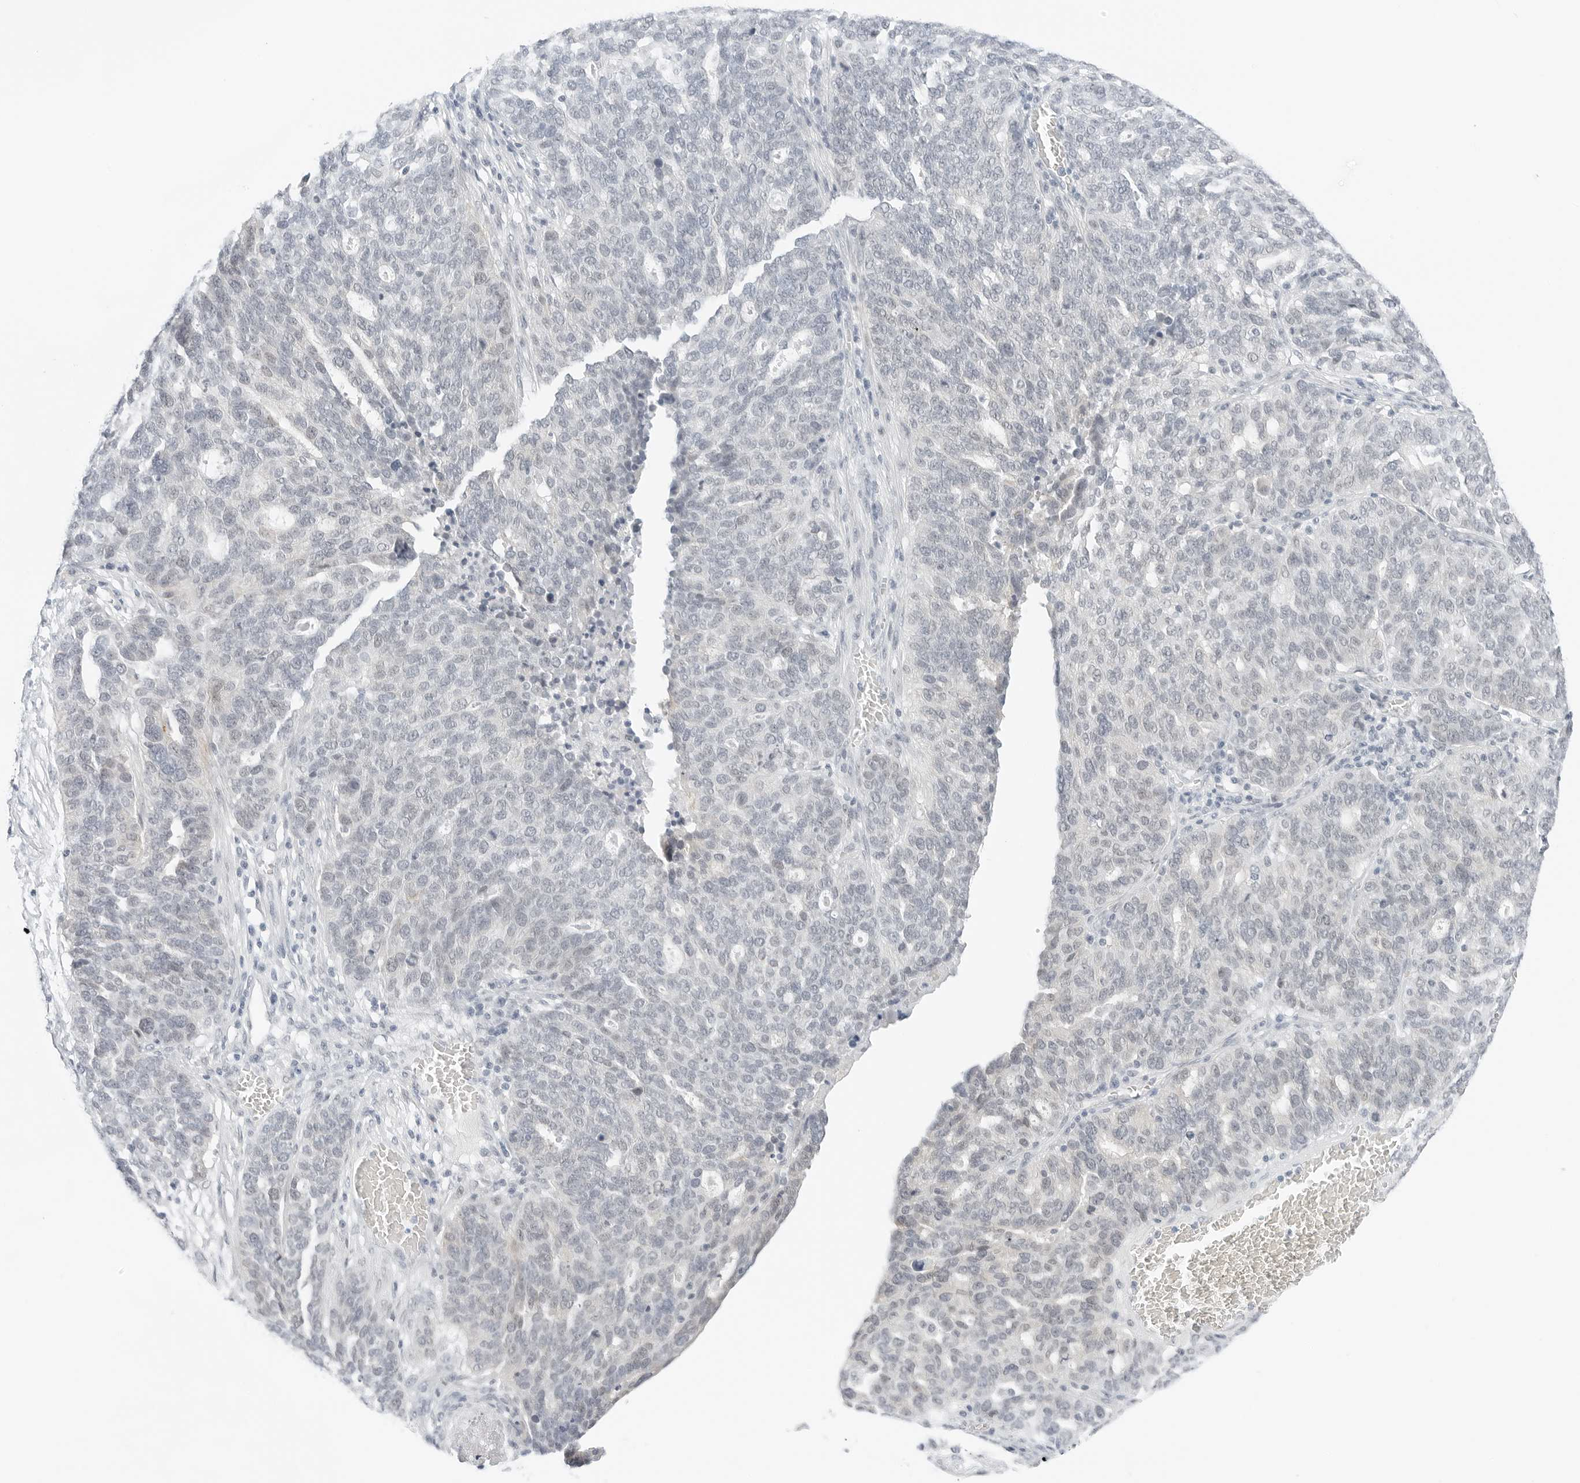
{"staining": {"intensity": "negative", "quantity": "none", "location": "none"}, "tissue": "ovarian cancer", "cell_type": "Tumor cells", "image_type": "cancer", "snomed": [{"axis": "morphology", "description": "Cystadenocarcinoma, serous, NOS"}, {"axis": "topography", "description": "Ovary"}], "caption": "The IHC image has no significant positivity in tumor cells of ovarian serous cystadenocarcinoma tissue.", "gene": "CCSAP", "patient": {"sex": "female", "age": 59}}